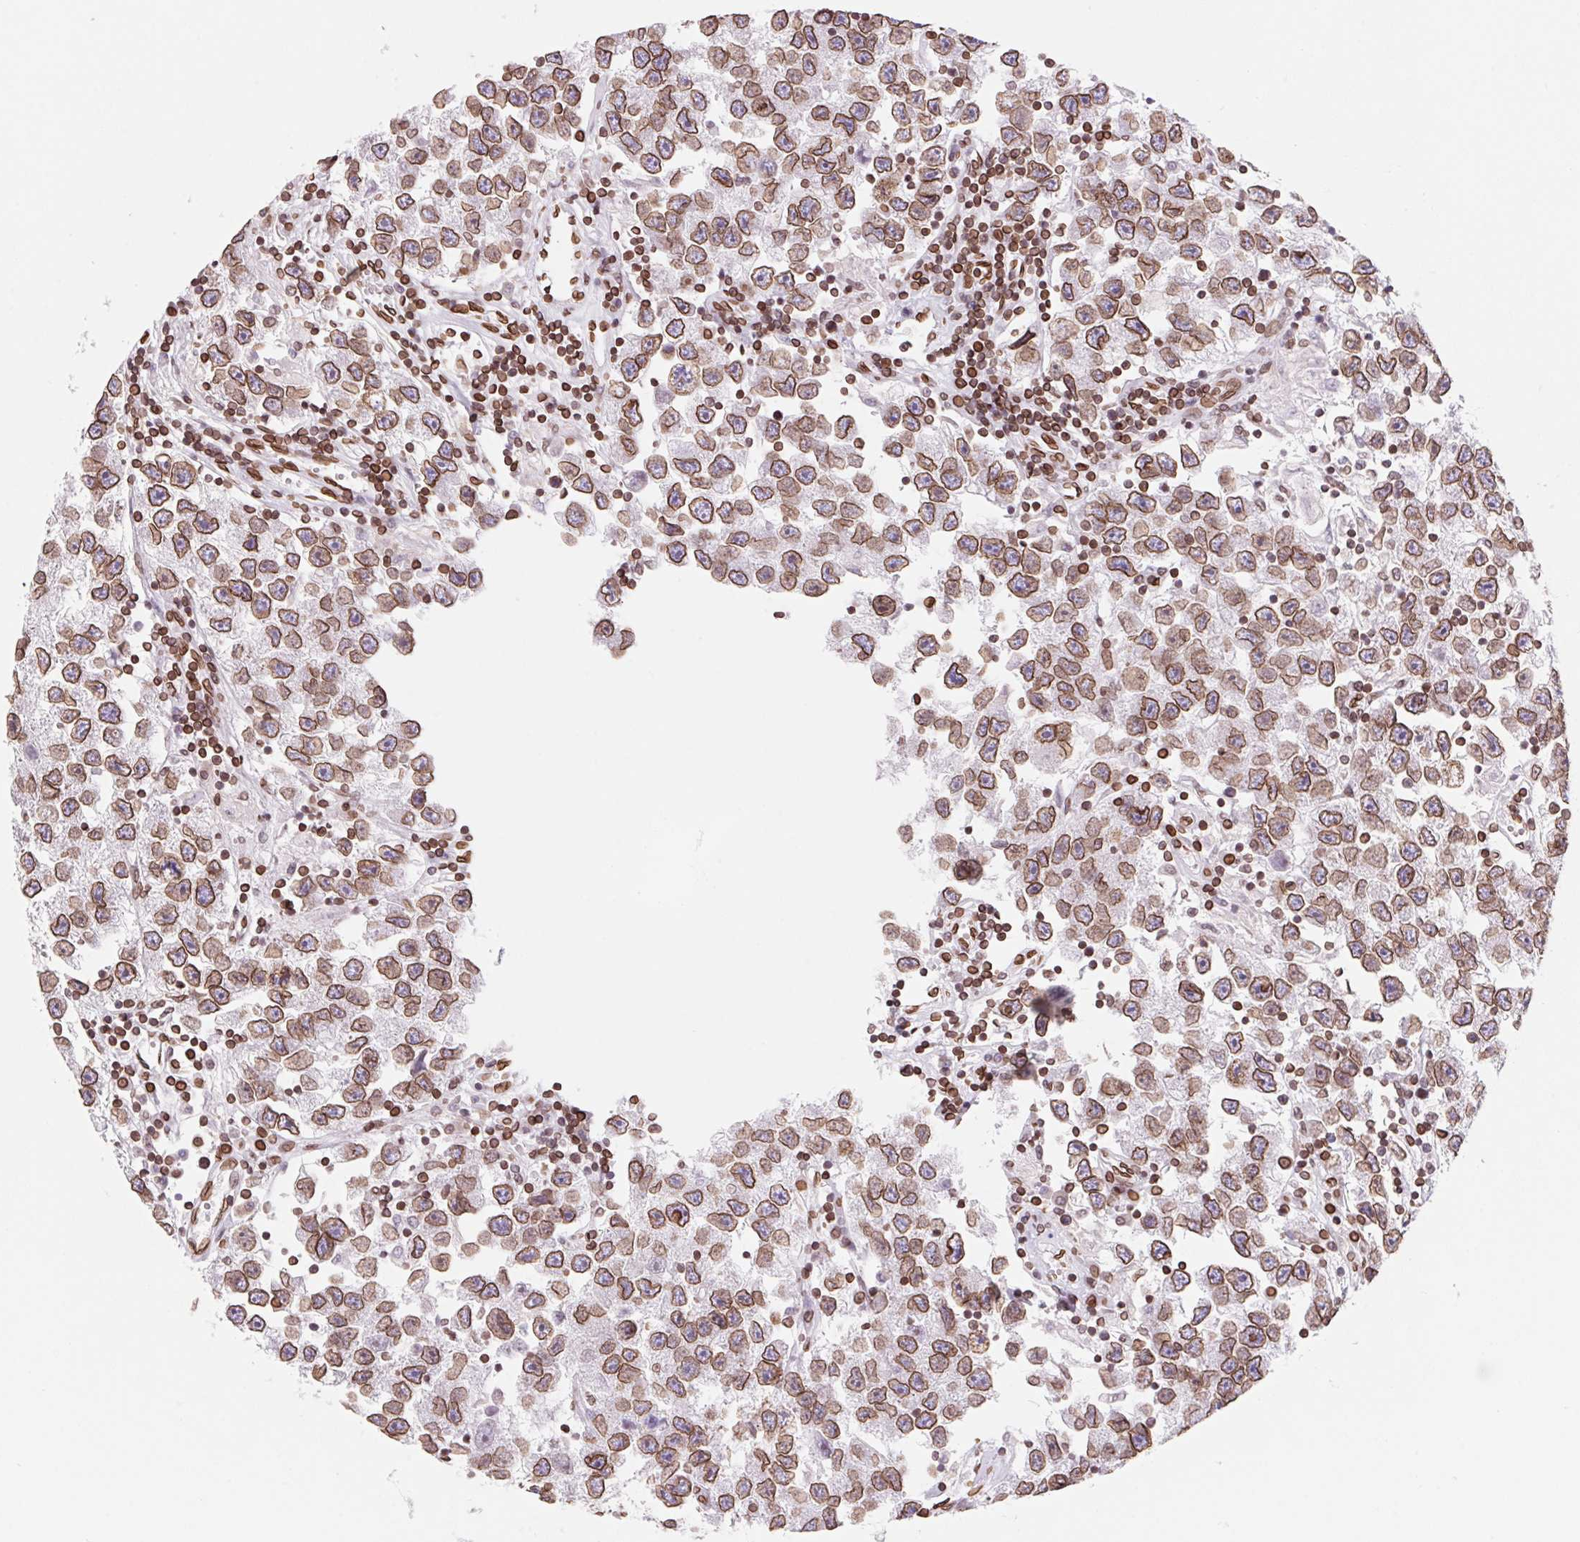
{"staining": {"intensity": "strong", "quantity": ">75%", "location": "cytoplasmic/membranous,nuclear"}, "tissue": "testis cancer", "cell_type": "Tumor cells", "image_type": "cancer", "snomed": [{"axis": "morphology", "description": "Seminoma, NOS"}, {"axis": "topography", "description": "Testis"}], "caption": "Human testis seminoma stained for a protein (brown) displays strong cytoplasmic/membranous and nuclear positive expression in approximately >75% of tumor cells.", "gene": "LMNB2", "patient": {"sex": "male", "age": 26}}